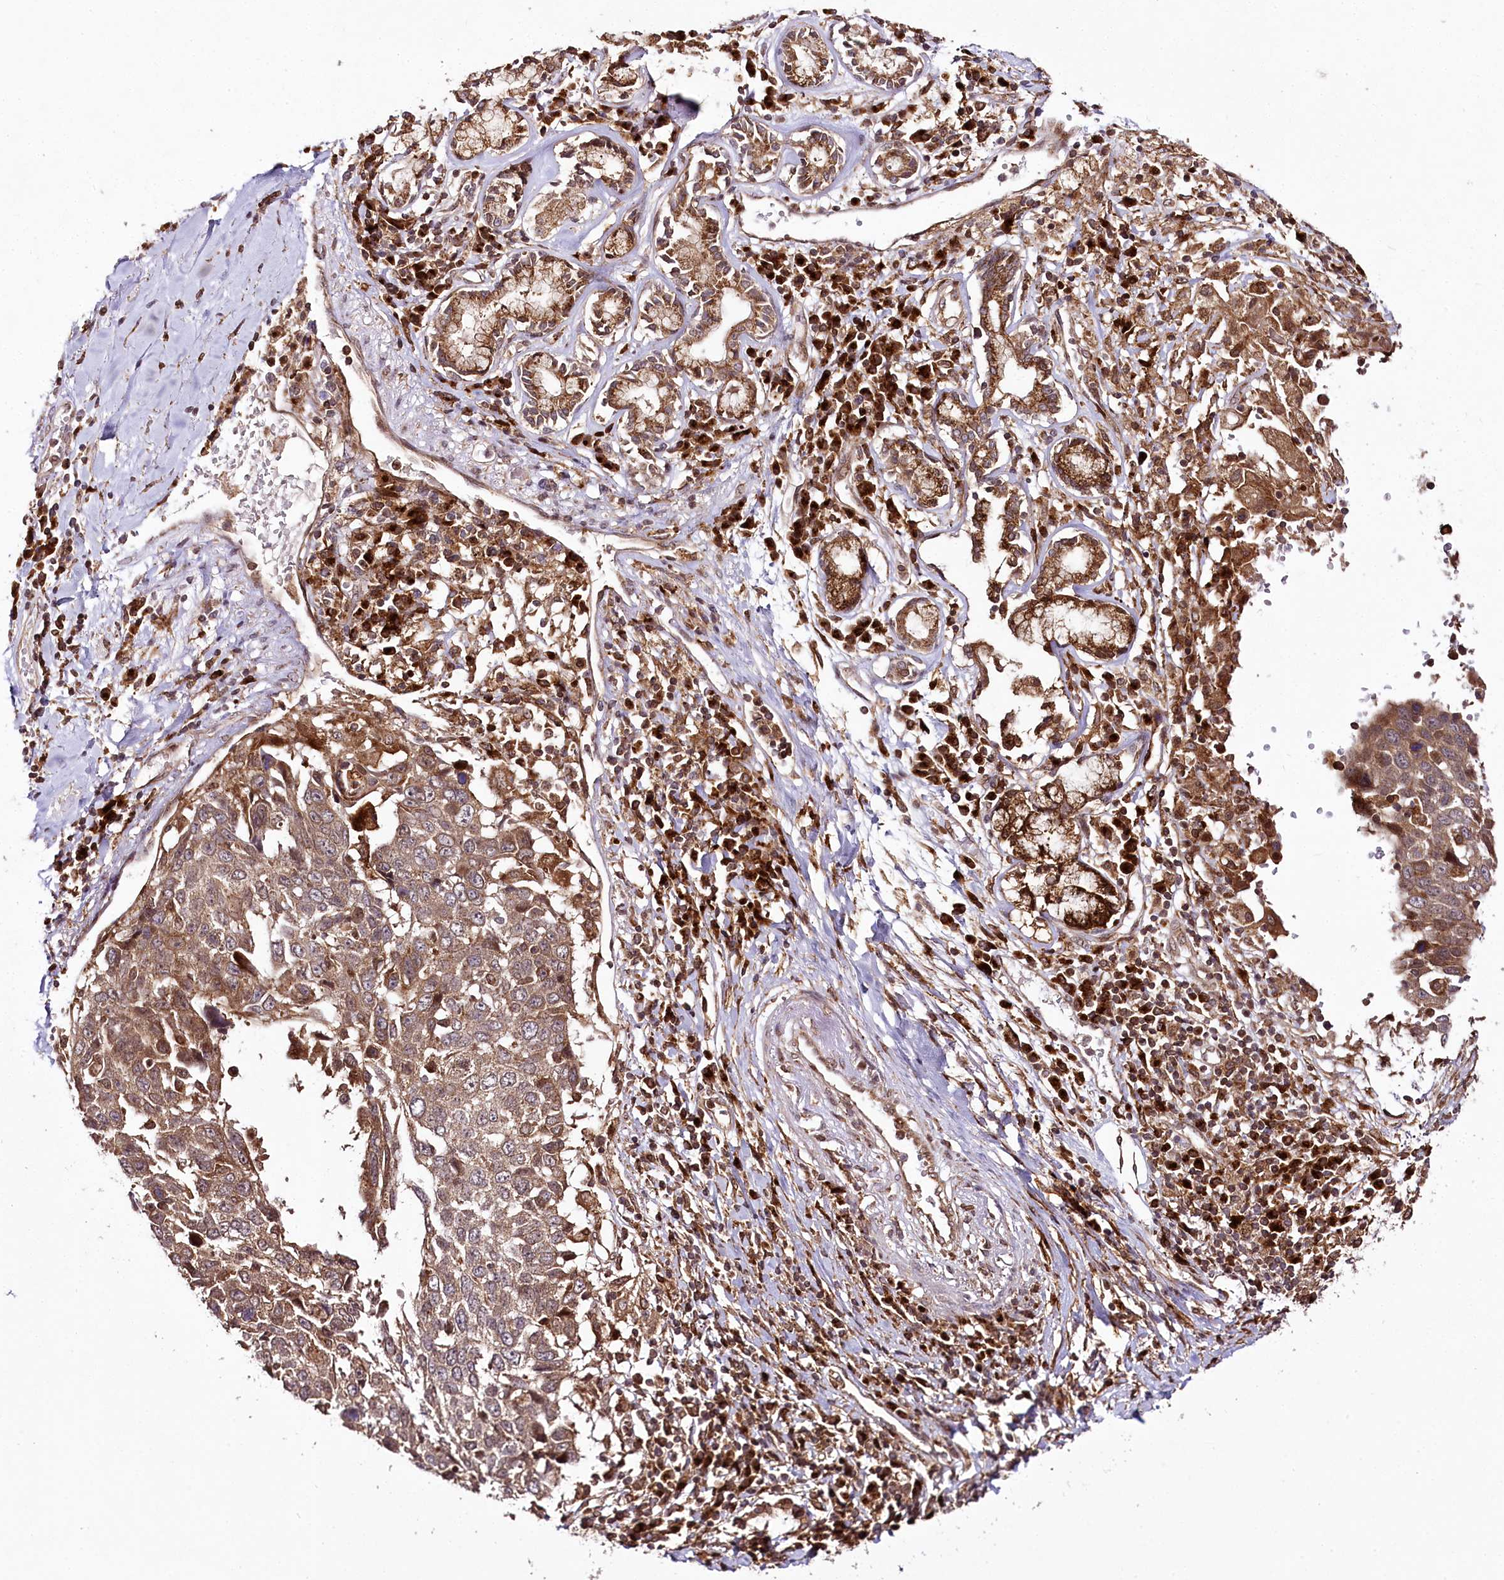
{"staining": {"intensity": "moderate", "quantity": ">75%", "location": "cytoplasmic/membranous"}, "tissue": "lung cancer", "cell_type": "Tumor cells", "image_type": "cancer", "snomed": [{"axis": "morphology", "description": "Squamous cell carcinoma, NOS"}, {"axis": "topography", "description": "Lung"}], "caption": "Immunohistochemical staining of human lung cancer (squamous cell carcinoma) shows moderate cytoplasmic/membranous protein positivity in approximately >75% of tumor cells. Nuclei are stained in blue.", "gene": "COPG1", "patient": {"sex": "male", "age": 66}}